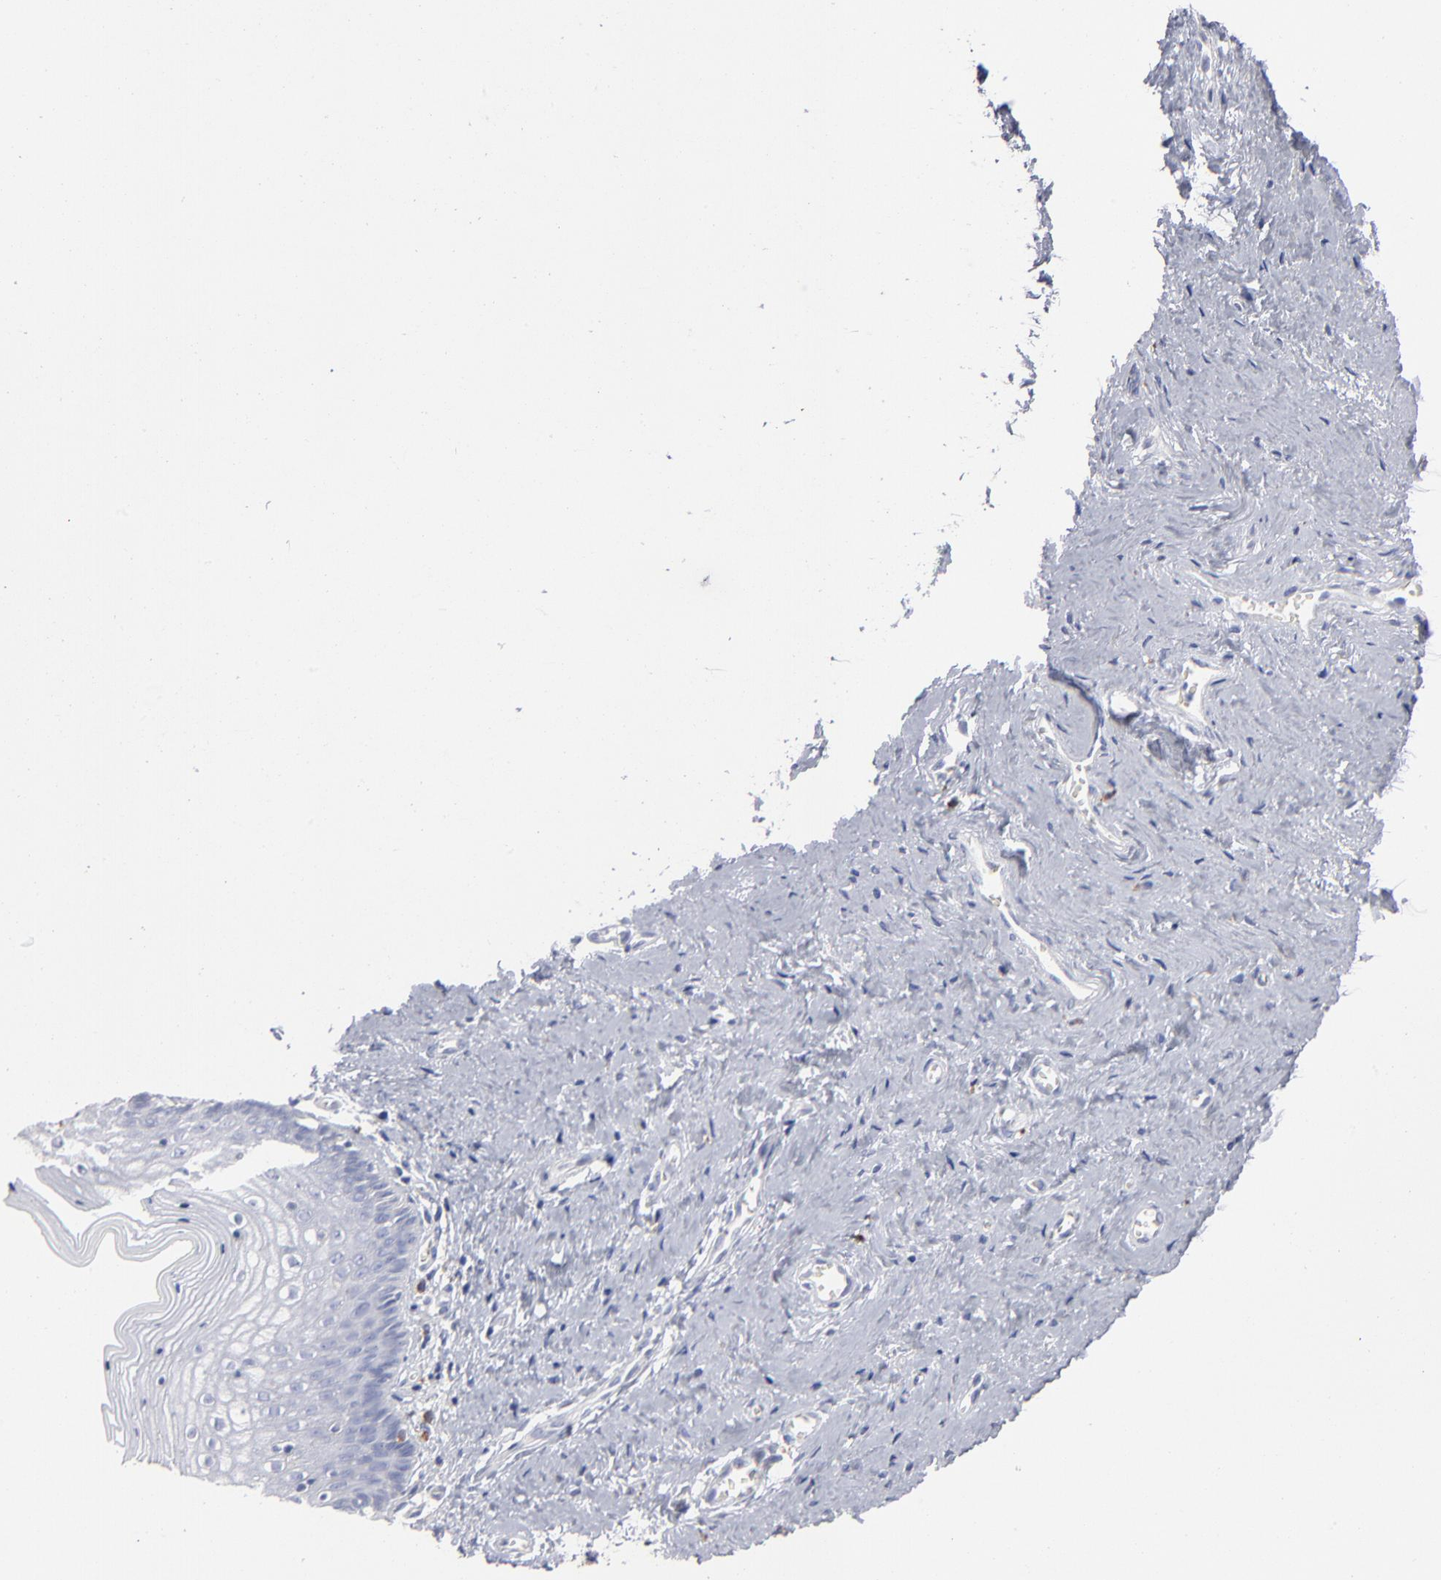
{"staining": {"intensity": "negative", "quantity": "none", "location": "none"}, "tissue": "vagina", "cell_type": "Squamous epithelial cells", "image_type": "normal", "snomed": [{"axis": "morphology", "description": "Normal tissue, NOS"}, {"axis": "topography", "description": "Vagina"}], "caption": "Immunohistochemistry of normal vagina exhibits no staining in squamous epithelial cells. (Stains: DAB immunohistochemistry with hematoxylin counter stain, Microscopy: brightfield microscopy at high magnification).", "gene": "CD180", "patient": {"sex": "female", "age": 46}}